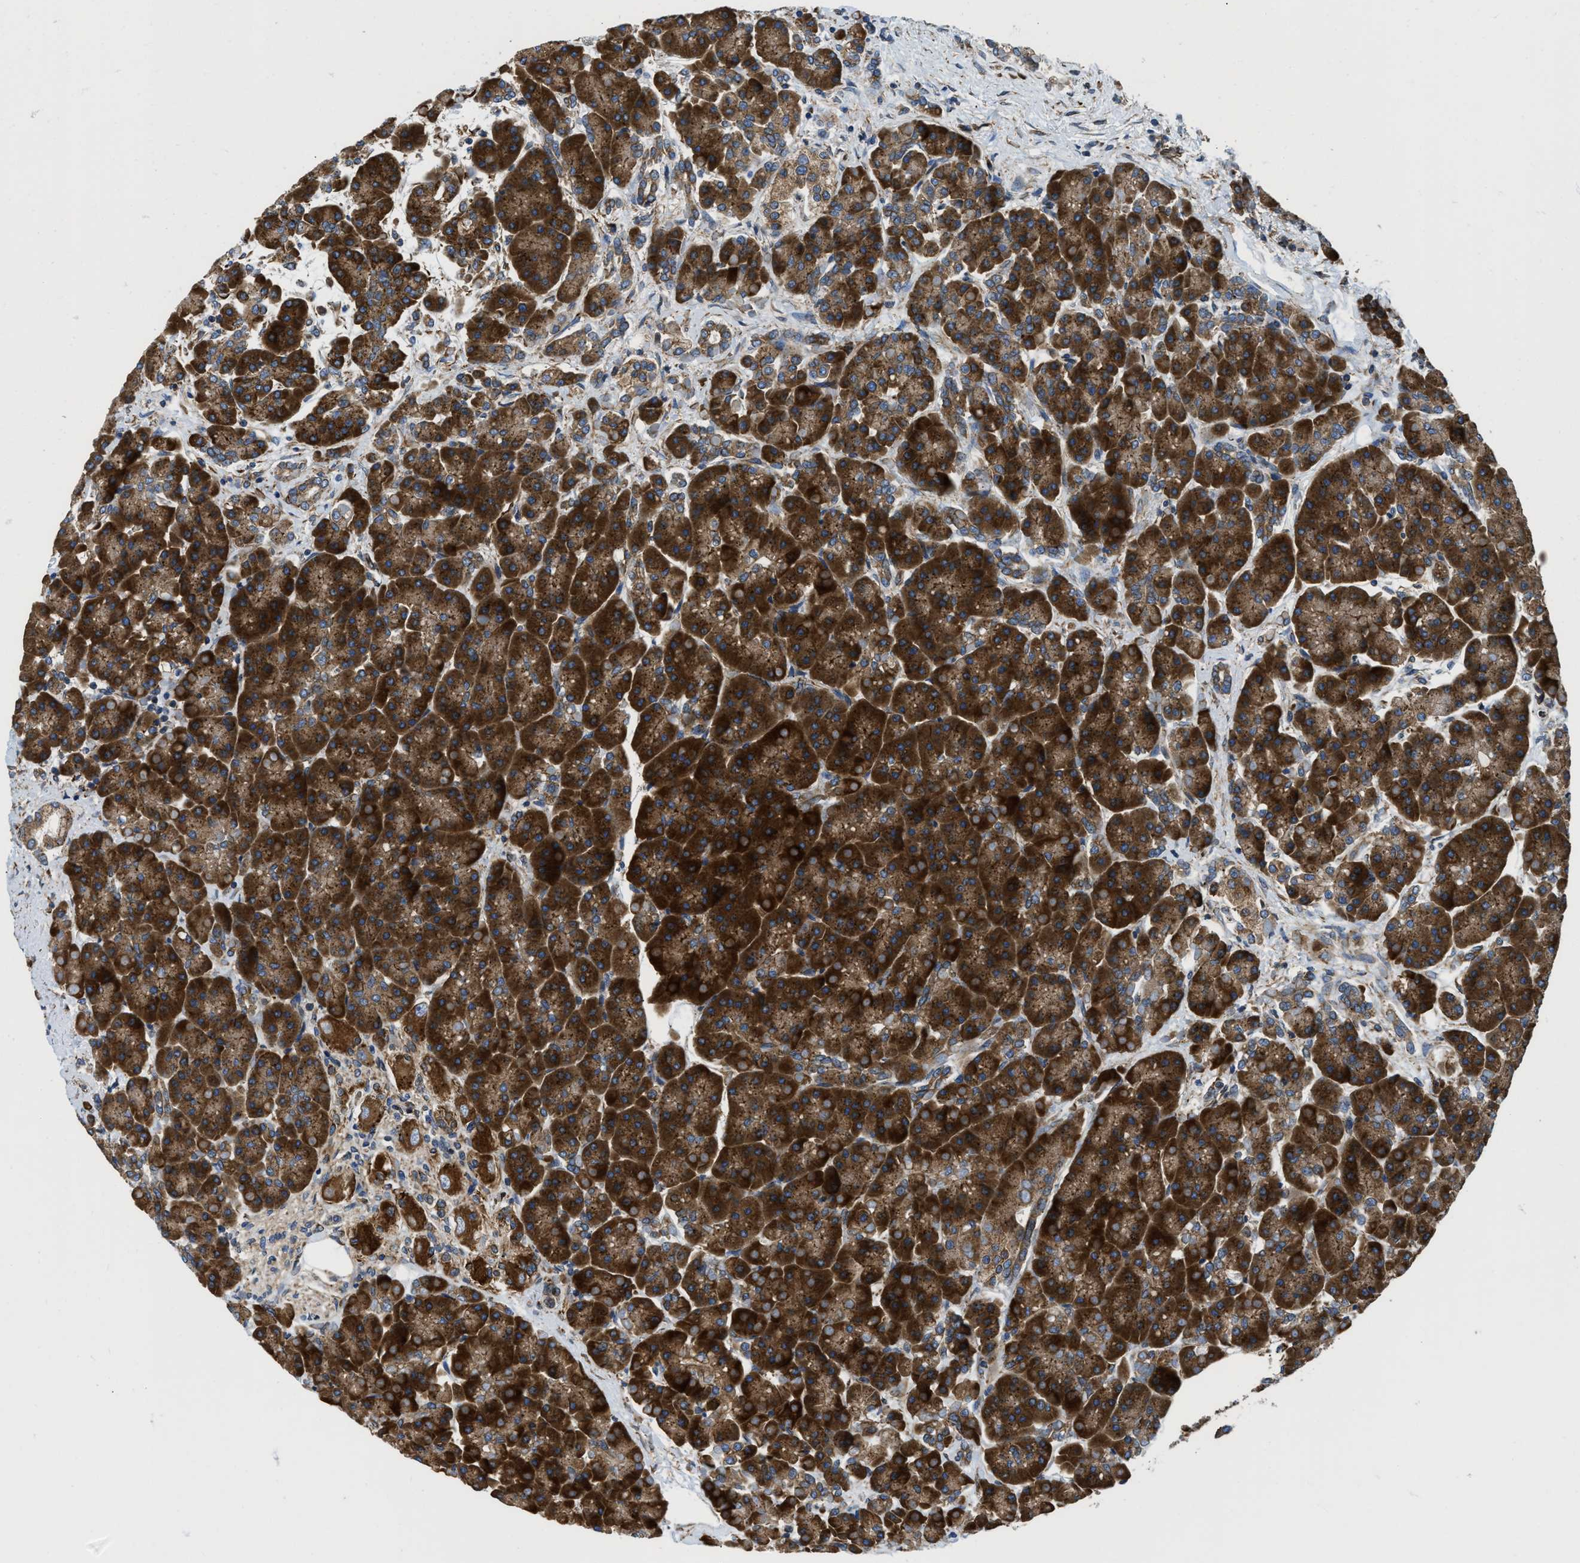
{"staining": {"intensity": "strong", "quantity": ">75%", "location": "cytoplasmic/membranous"}, "tissue": "pancreas", "cell_type": "Exocrine glandular cells", "image_type": "normal", "snomed": [{"axis": "morphology", "description": "Normal tissue, NOS"}, {"axis": "topography", "description": "Pancreas"}], "caption": "Human pancreas stained with a brown dye exhibits strong cytoplasmic/membranous positive expression in approximately >75% of exocrine glandular cells.", "gene": "HSD17B12", "patient": {"sex": "female", "age": 70}}